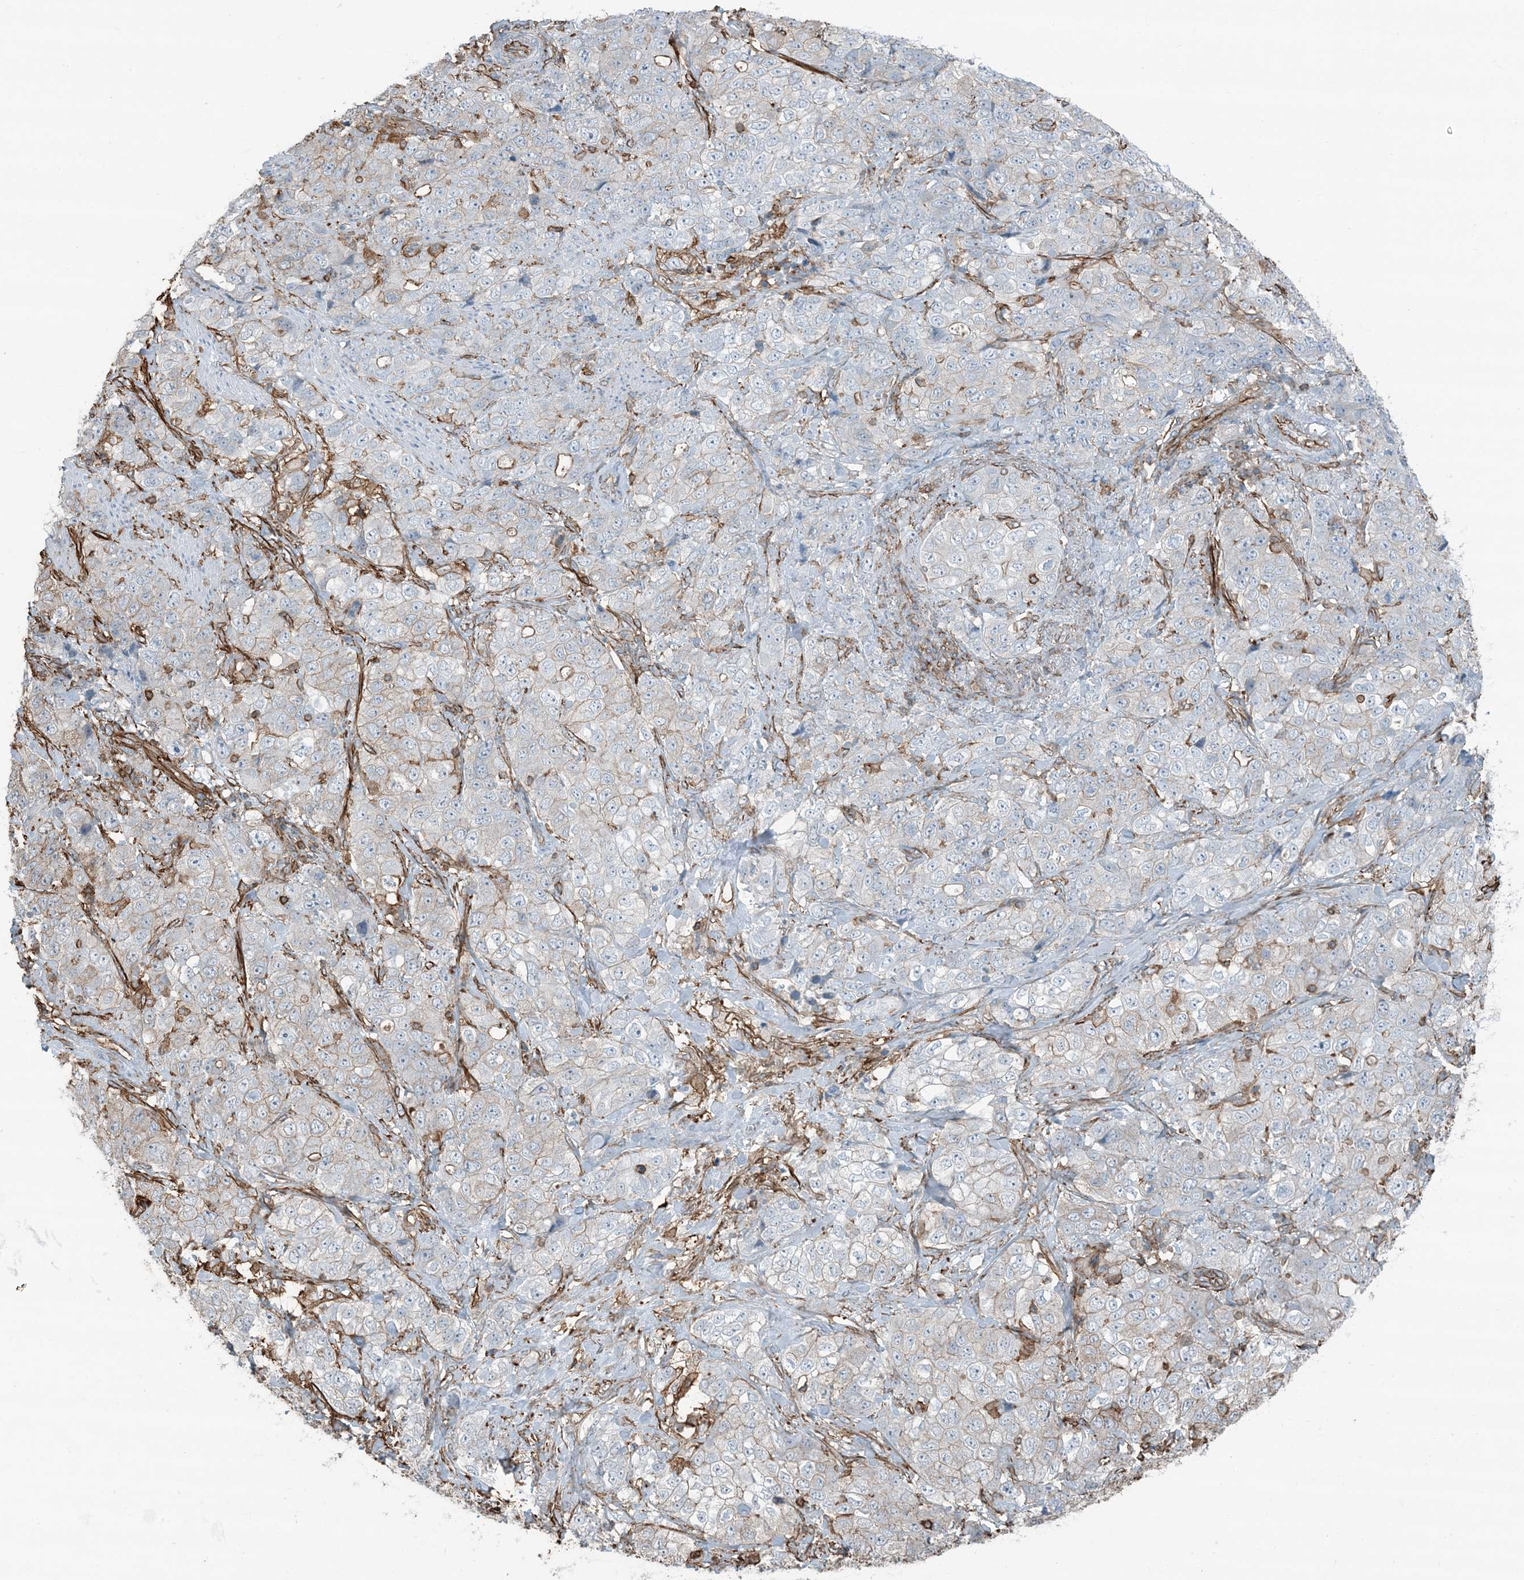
{"staining": {"intensity": "negative", "quantity": "none", "location": "none"}, "tissue": "stomach cancer", "cell_type": "Tumor cells", "image_type": "cancer", "snomed": [{"axis": "morphology", "description": "Adenocarcinoma, NOS"}, {"axis": "topography", "description": "Stomach"}], "caption": "High power microscopy image of an IHC micrograph of stomach cancer, revealing no significant staining in tumor cells.", "gene": "APOBEC3C", "patient": {"sex": "male", "age": 48}}